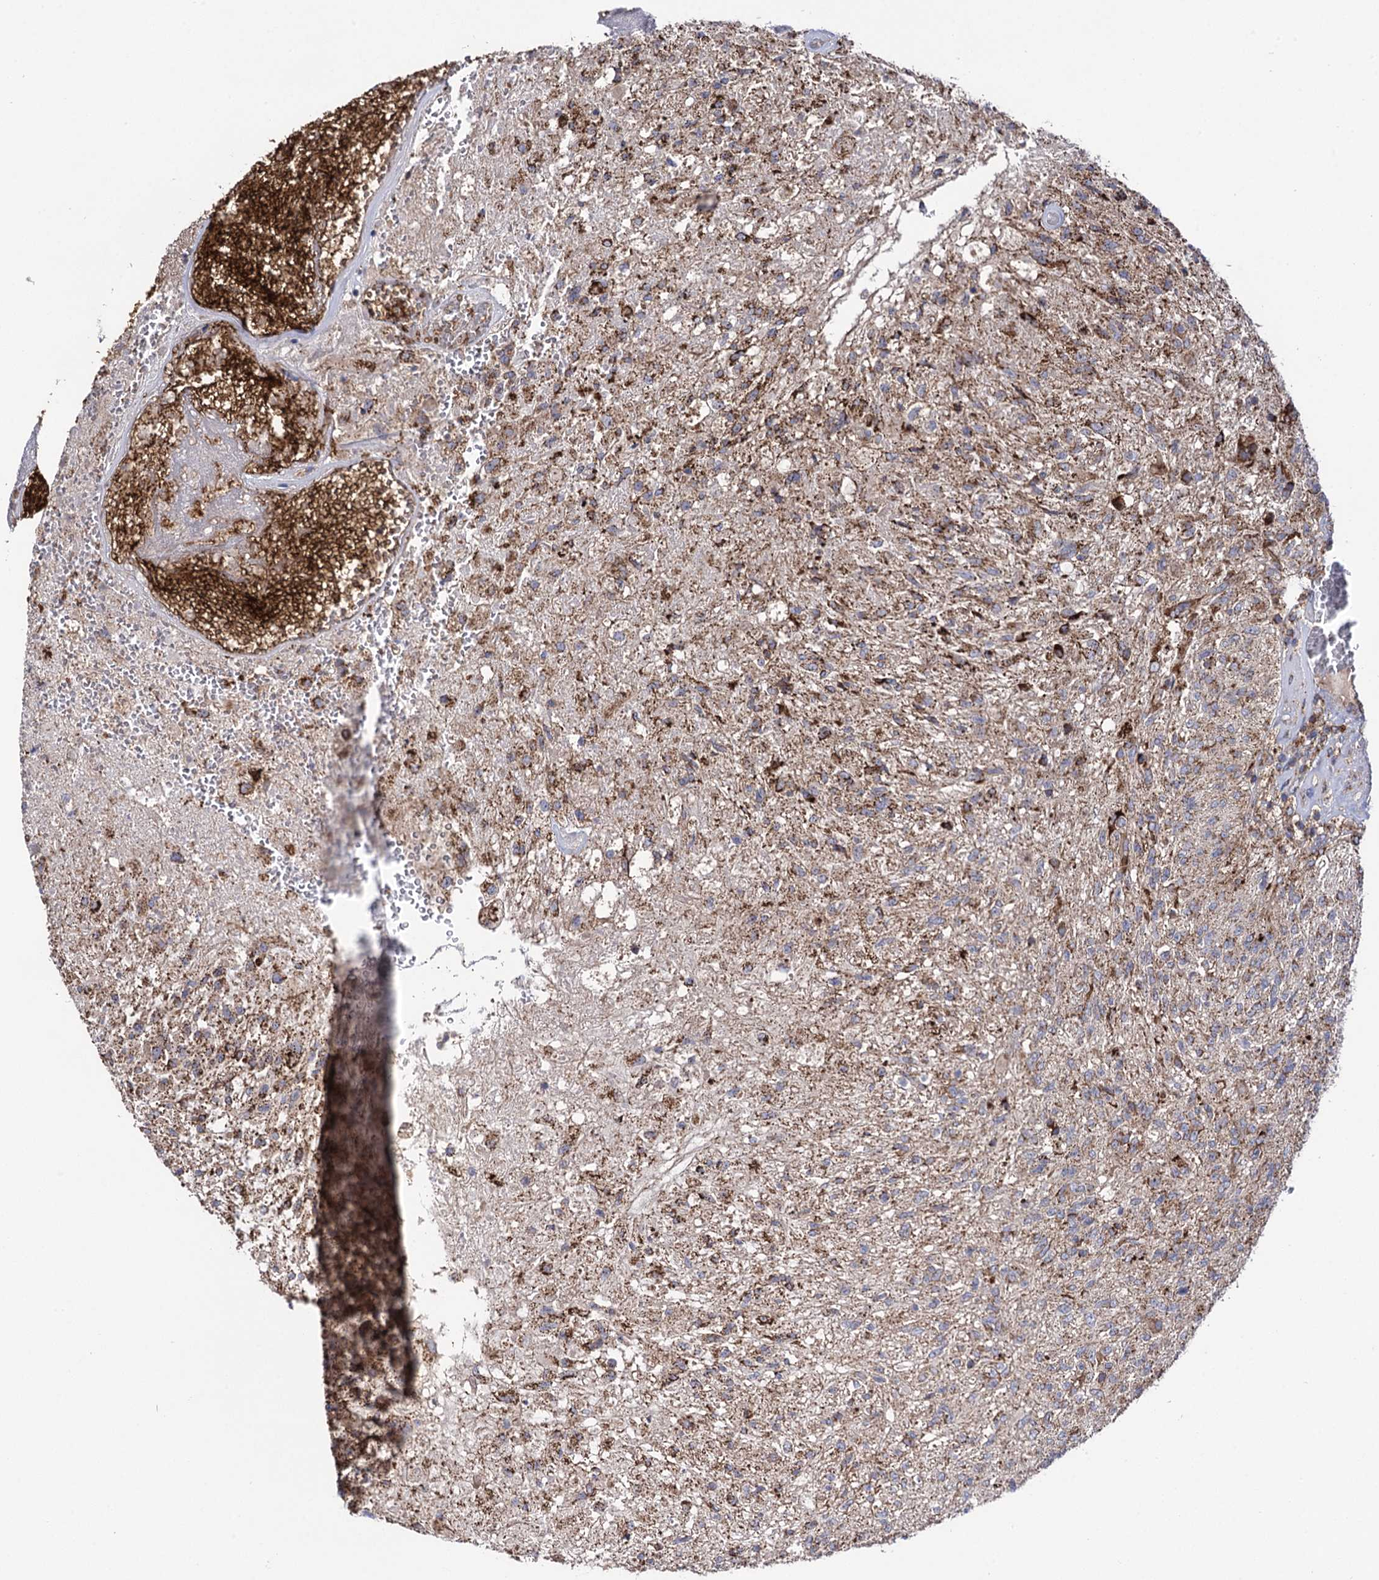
{"staining": {"intensity": "moderate", "quantity": ">75%", "location": "cytoplasmic/membranous"}, "tissue": "glioma", "cell_type": "Tumor cells", "image_type": "cancer", "snomed": [{"axis": "morphology", "description": "Glioma, malignant, High grade"}, {"axis": "topography", "description": "Brain"}], "caption": "Moderate cytoplasmic/membranous staining is present in approximately >75% of tumor cells in malignant glioma (high-grade). Using DAB (3,3'-diaminobenzidine) (brown) and hematoxylin (blue) stains, captured at high magnification using brightfield microscopy.", "gene": "IQCH", "patient": {"sex": "male", "age": 56}}